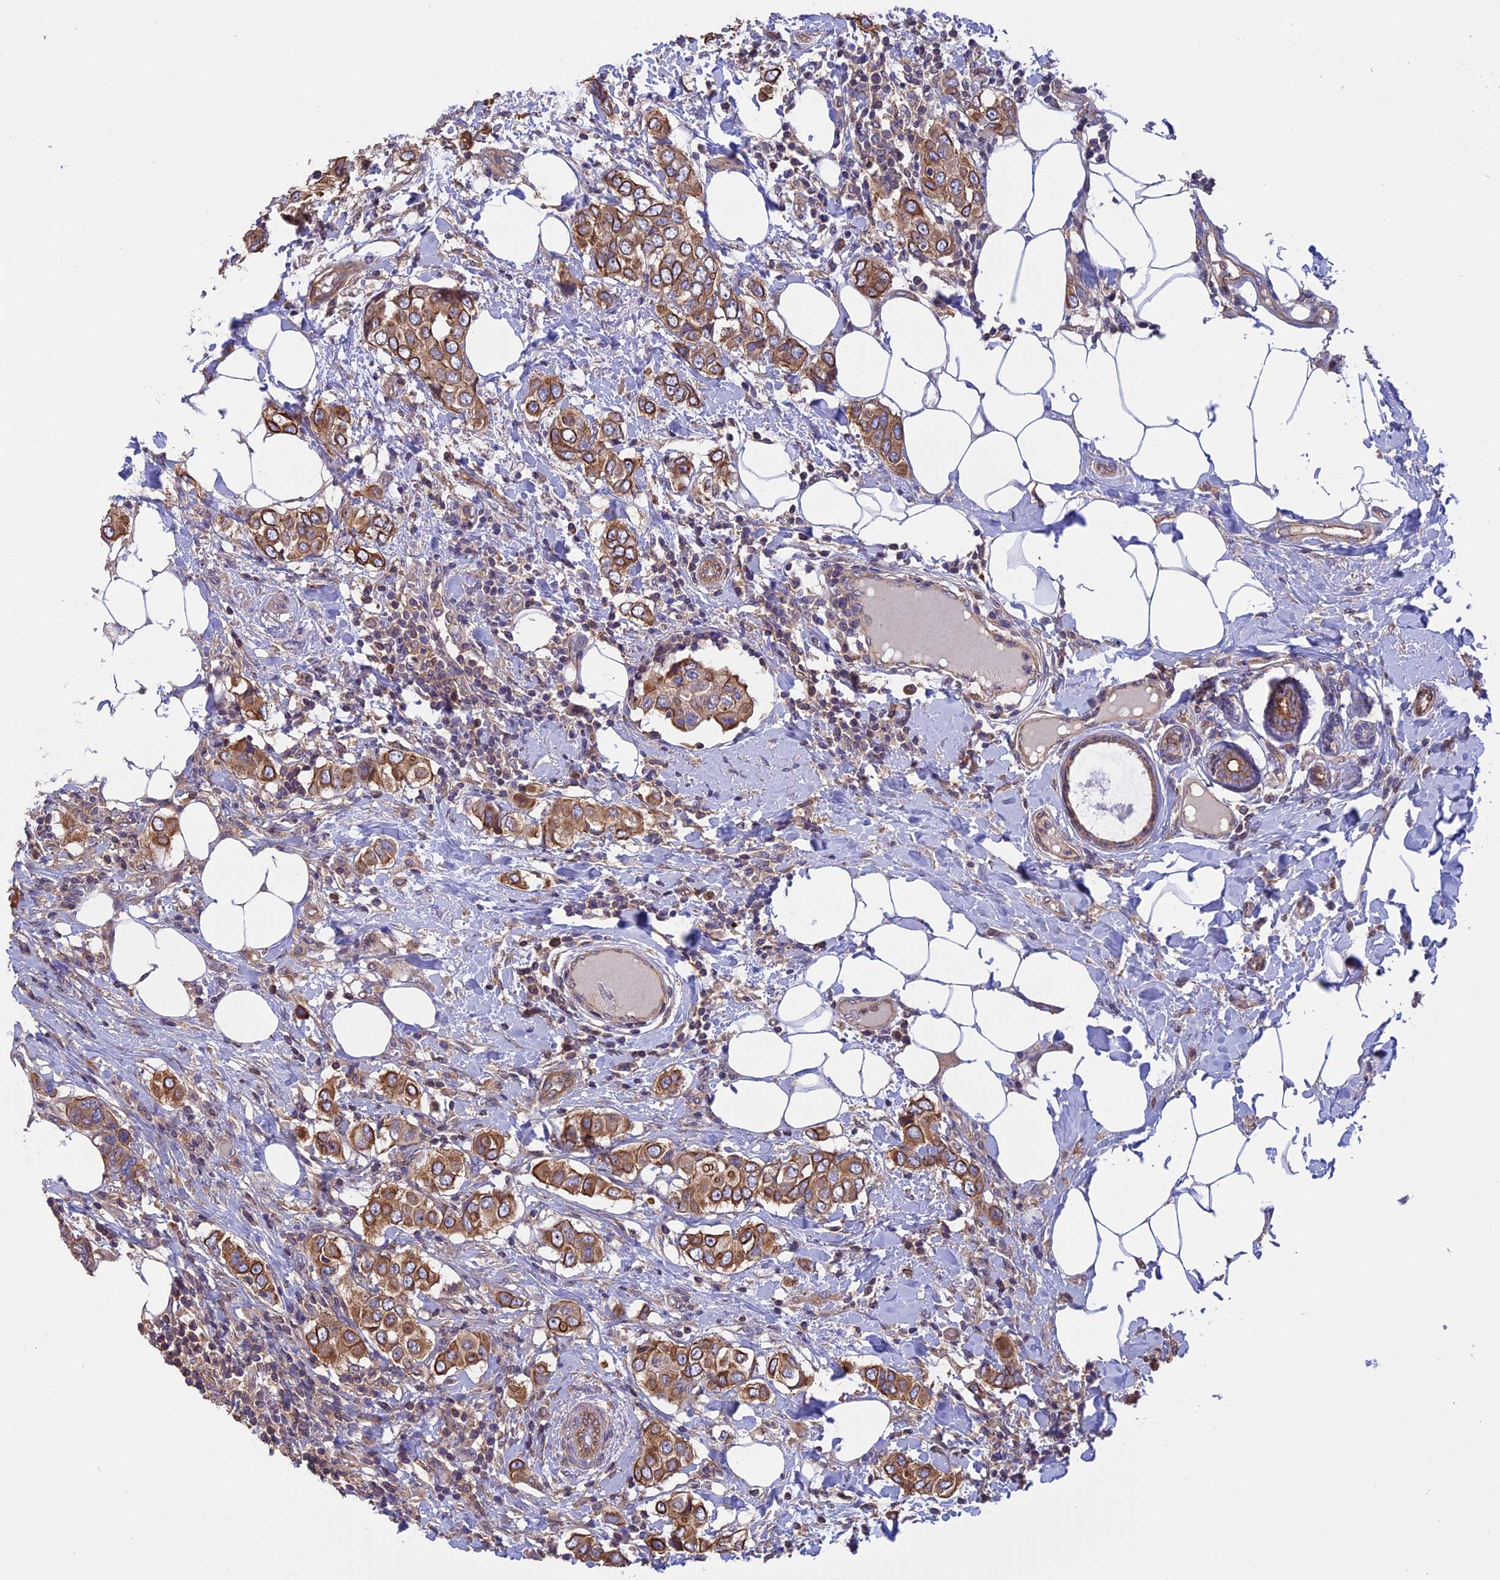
{"staining": {"intensity": "moderate", "quantity": ">75%", "location": "cytoplasmic/membranous"}, "tissue": "breast cancer", "cell_type": "Tumor cells", "image_type": "cancer", "snomed": [{"axis": "morphology", "description": "Lobular carcinoma"}, {"axis": "topography", "description": "Breast"}], "caption": "There is medium levels of moderate cytoplasmic/membranous positivity in tumor cells of breast cancer (lobular carcinoma), as demonstrated by immunohistochemical staining (brown color).", "gene": "GAS8", "patient": {"sex": "female", "age": 51}}